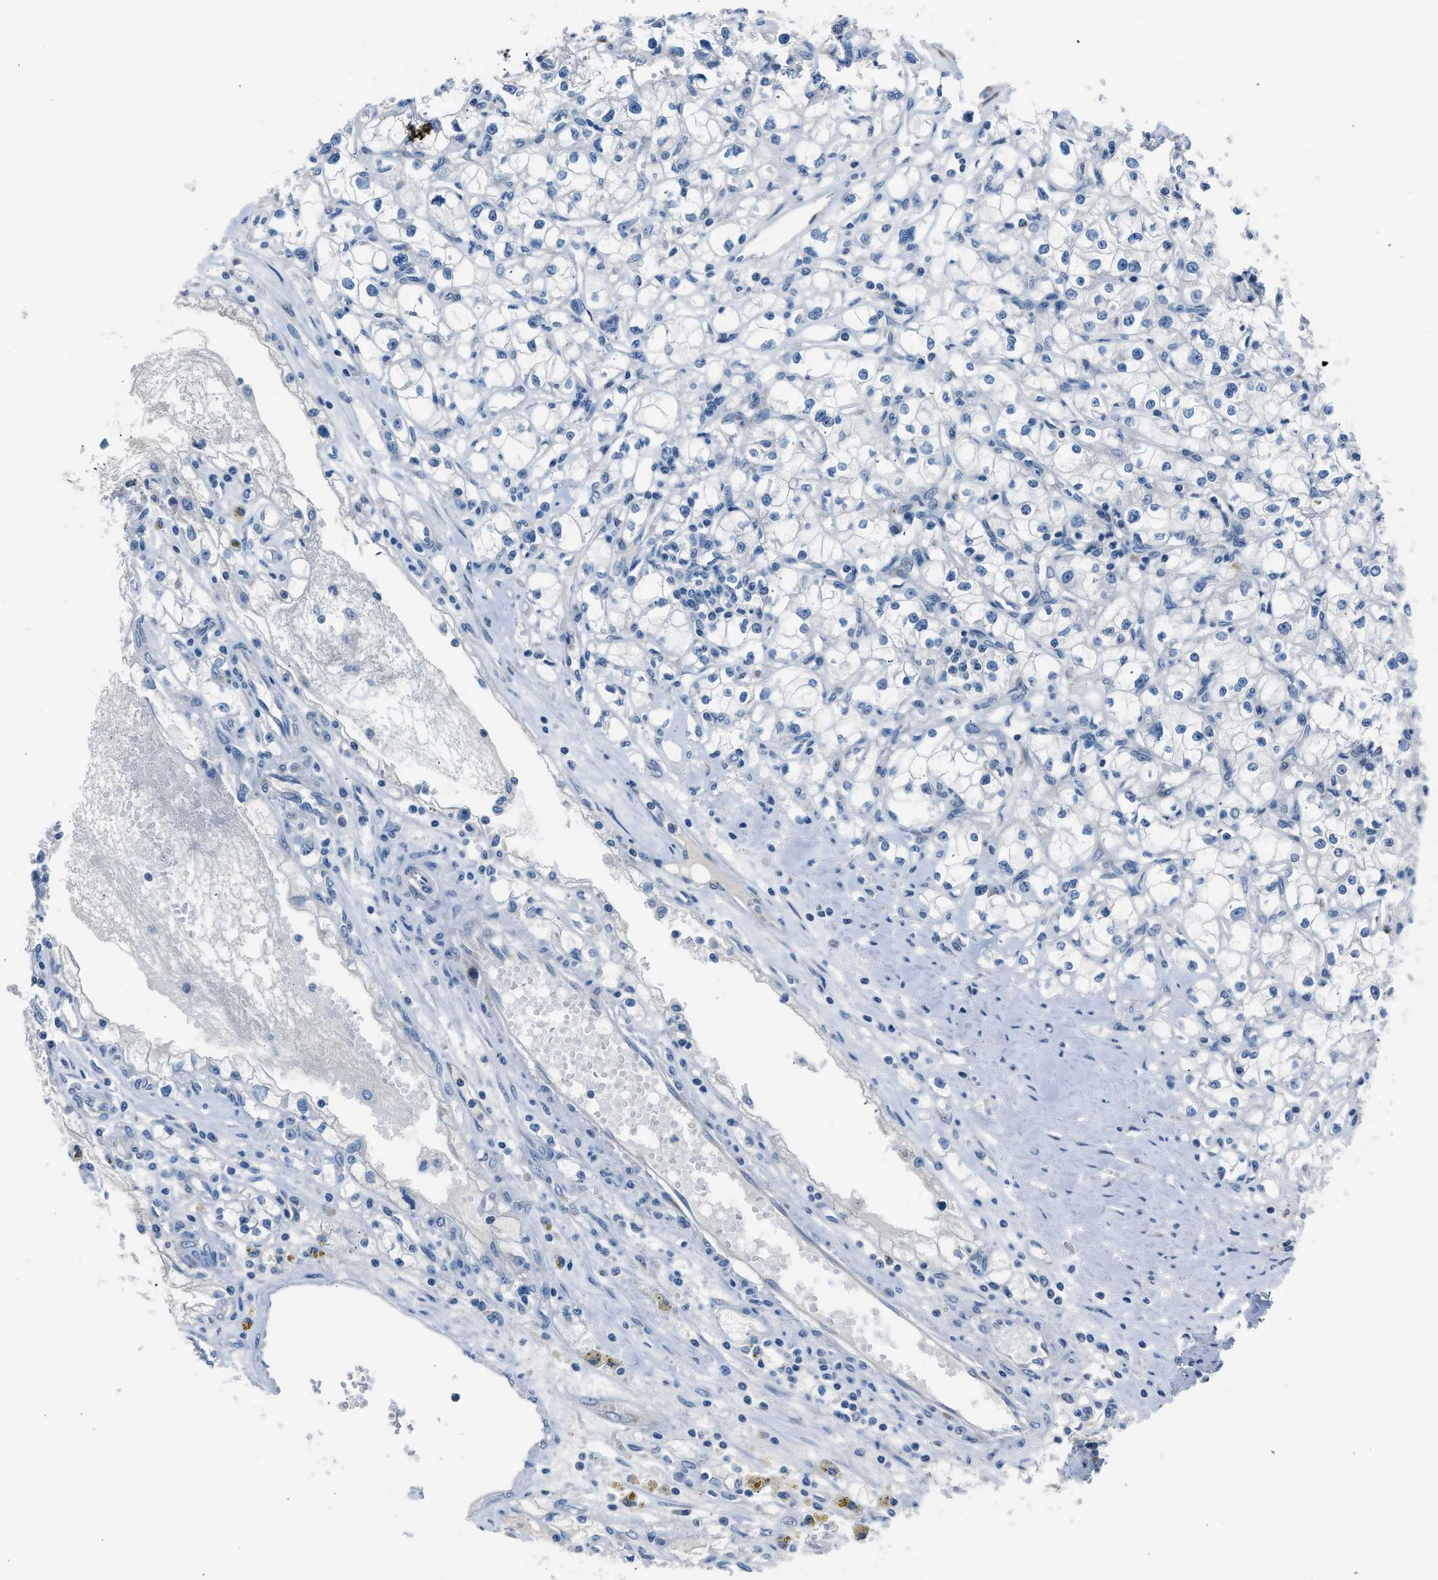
{"staining": {"intensity": "negative", "quantity": "none", "location": "none"}, "tissue": "renal cancer", "cell_type": "Tumor cells", "image_type": "cancer", "snomed": [{"axis": "morphology", "description": "Adenocarcinoma, NOS"}, {"axis": "topography", "description": "Kidney"}], "caption": "Tumor cells are negative for protein expression in human adenocarcinoma (renal).", "gene": "RNF41", "patient": {"sex": "male", "age": 56}}